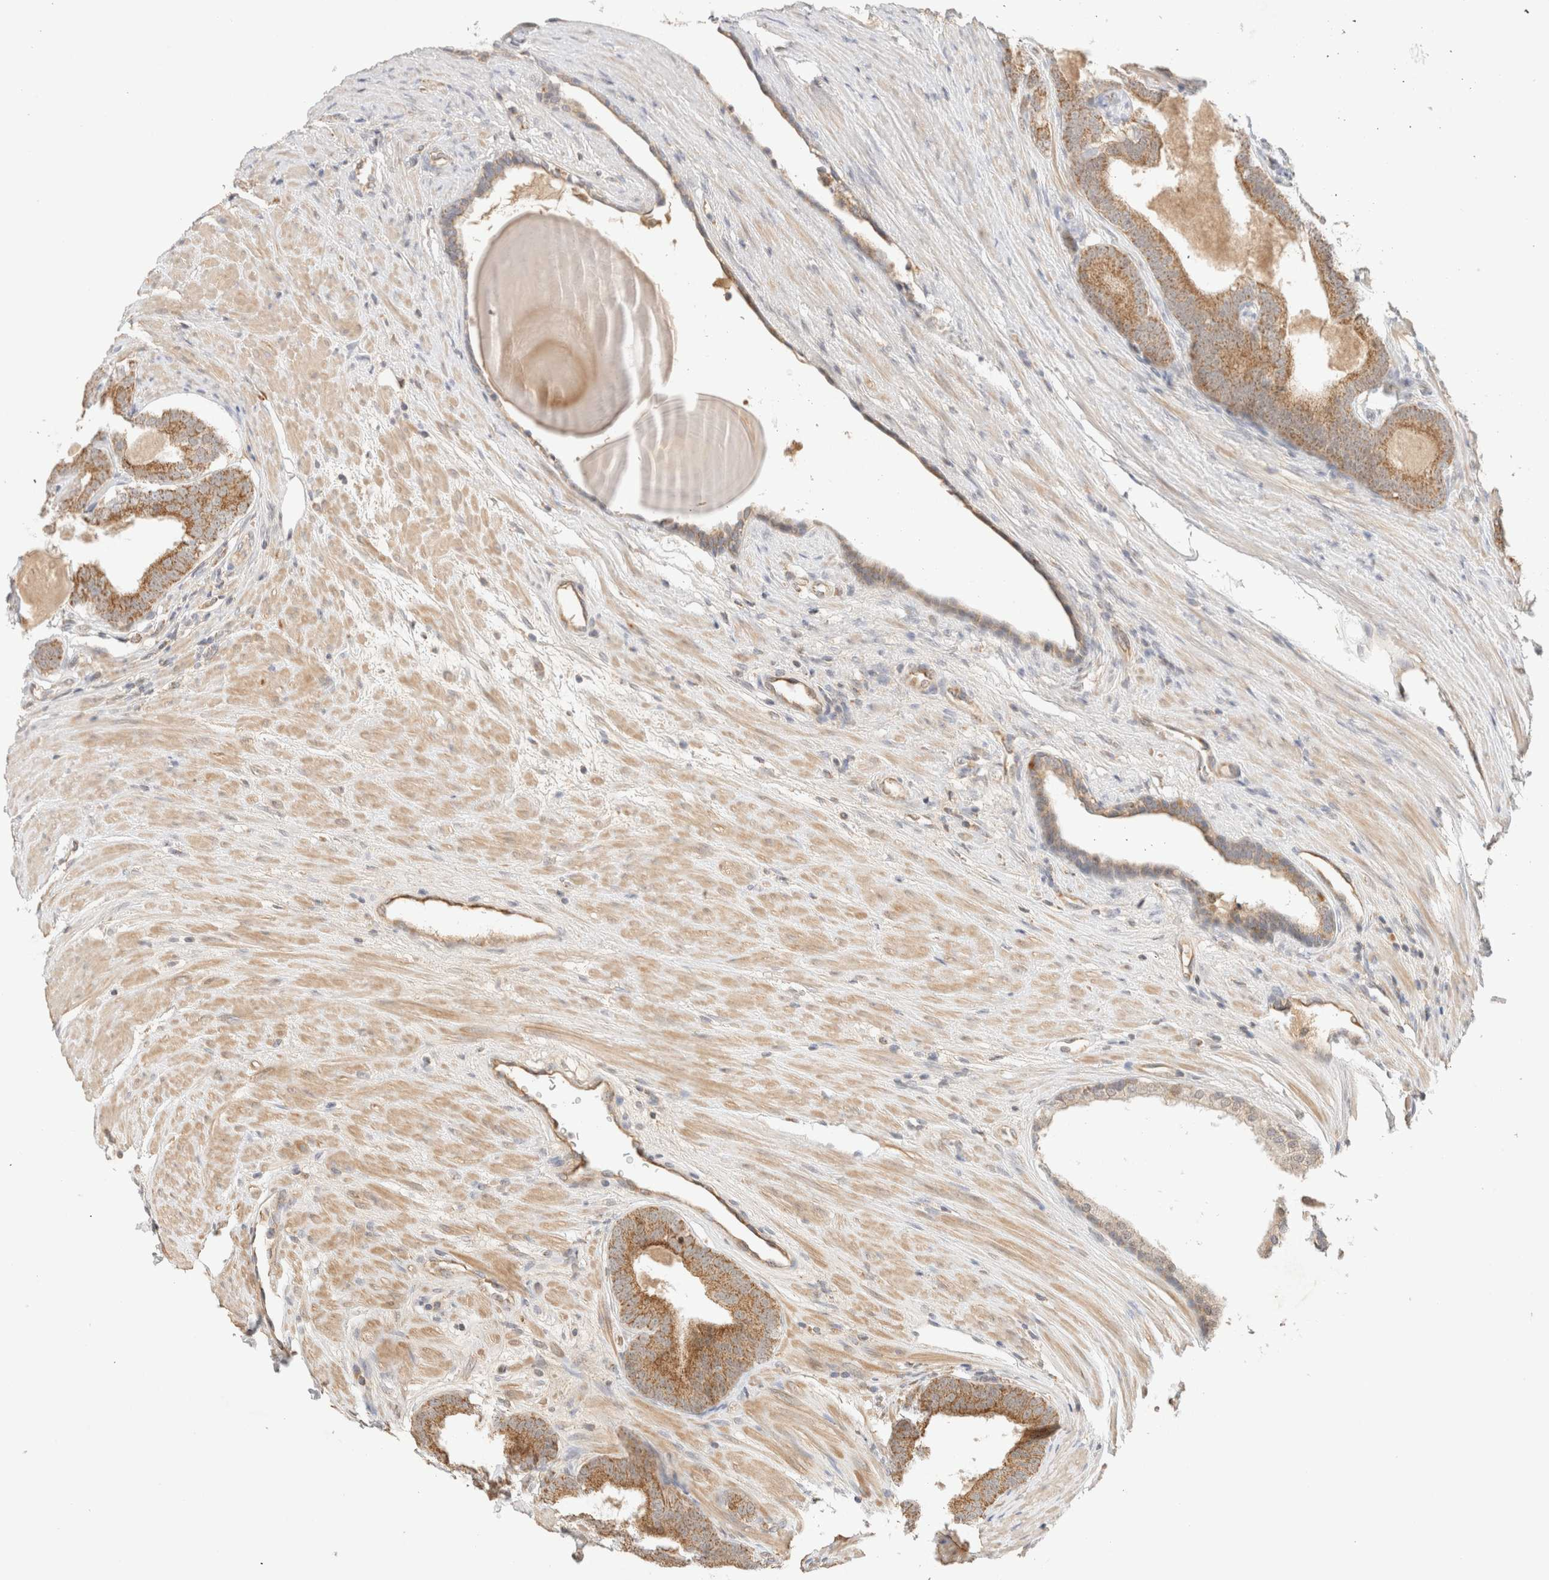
{"staining": {"intensity": "moderate", "quantity": ">75%", "location": "cytoplasmic/membranous"}, "tissue": "prostate cancer", "cell_type": "Tumor cells", "image_type": "cancer", "snomed": [{"axis": "morphology", "description": "Adenocarcinoma, High grade"}, {"axis": "topography", "description": "Prostate"}], "caption": "The micrograph exhibits a brown stain indicating the presence of a protein in the cytoplasmic/membranous of tumor cells in prostate adenocarcinoma (high-grade).", "gene": "MRM3", "patient": {"sex": "male", "age": 60}}